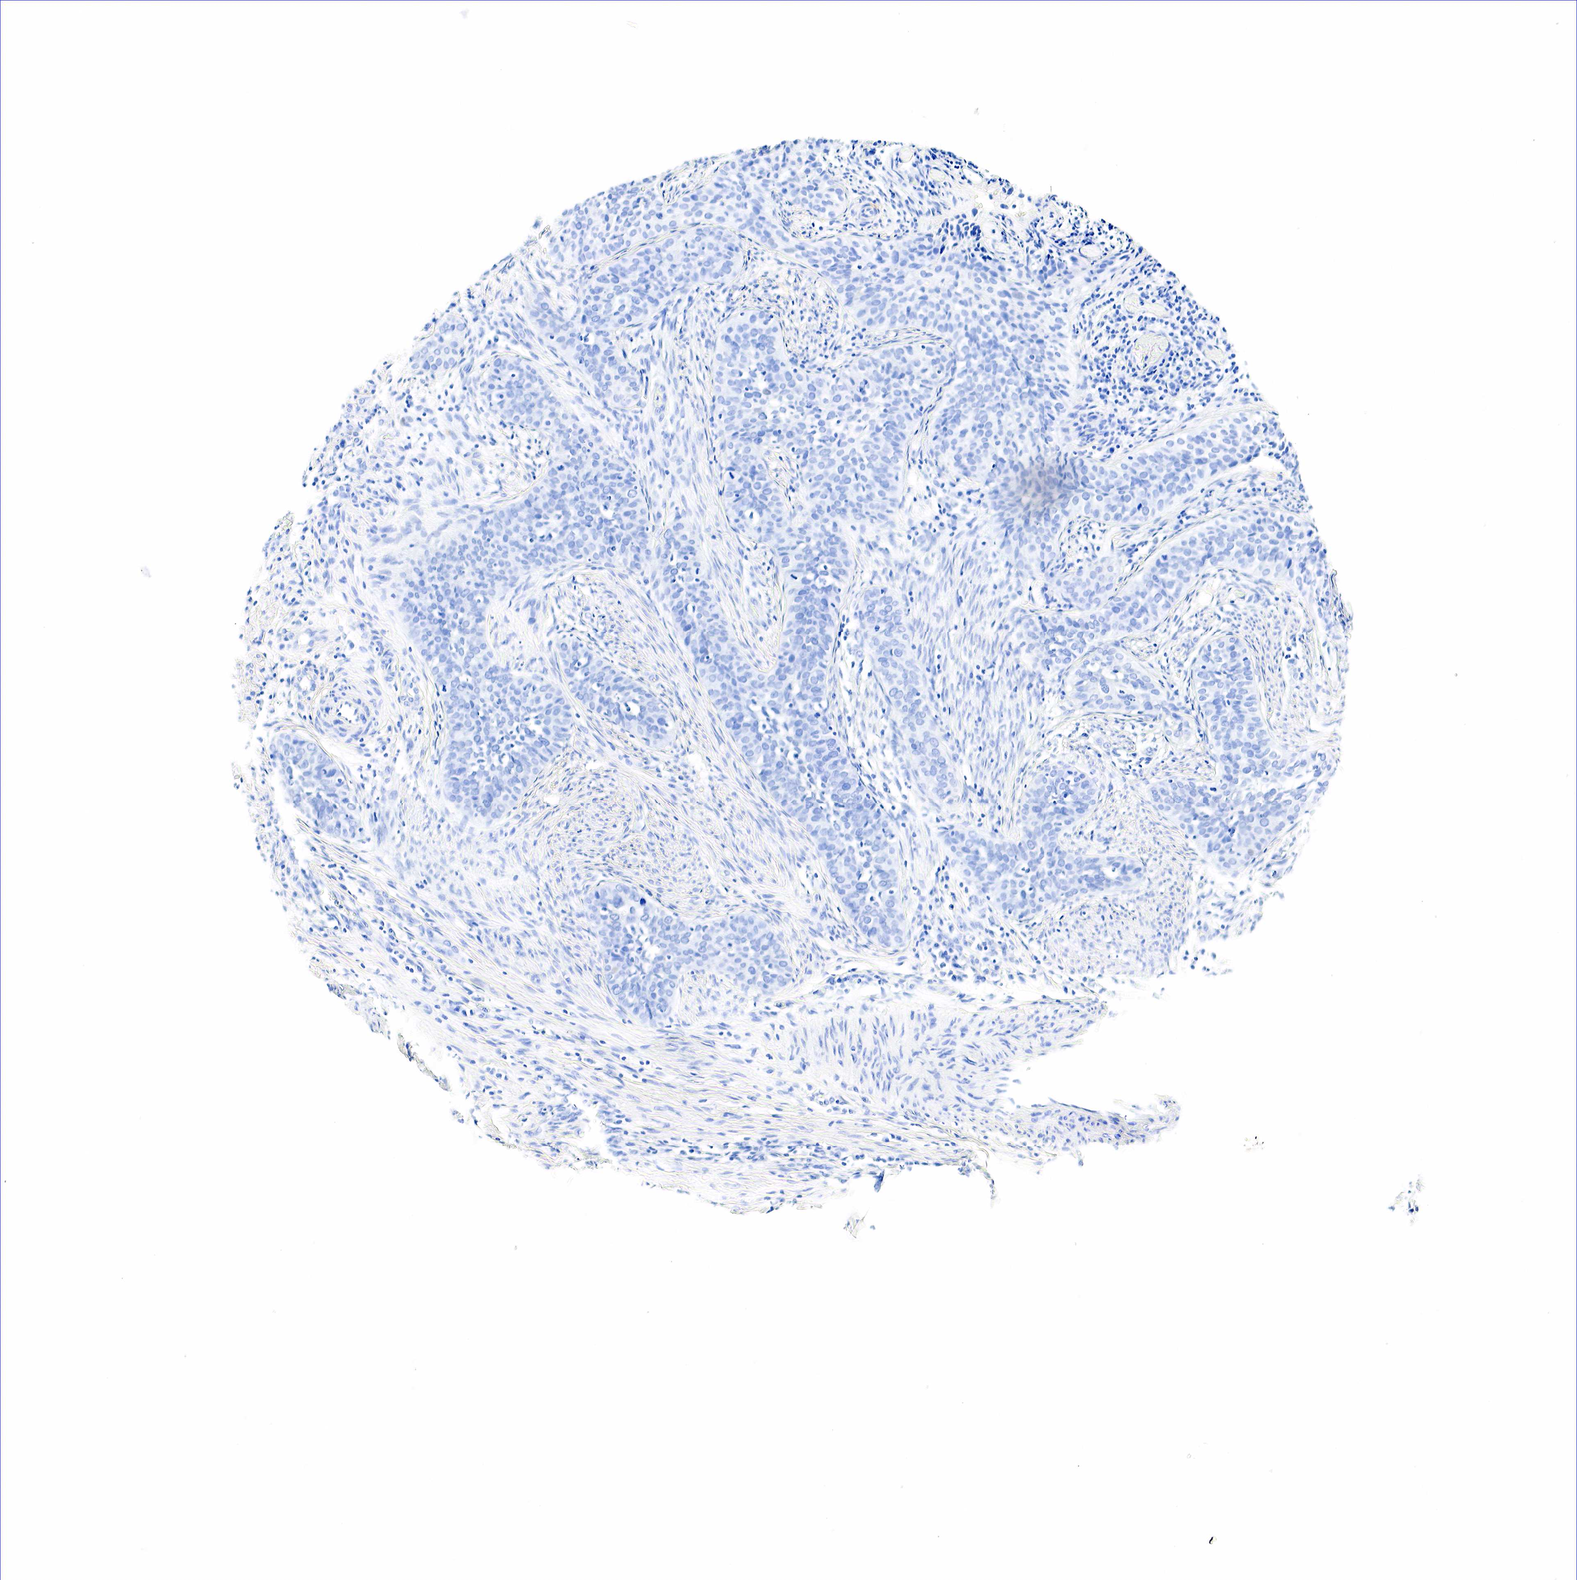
{"staining": {"intensity": "negative", "quantity": "none", "location": "none"}, "tissue": "cervical cancer", "cell_type": "Tumor cells", "image_type": "cancer", "snomed": [{"axis": "morphology", "description": "Squamous cell carcinoma, NOS"}, {"axis": "topography", "description": "Cervix"}], "caption": "Histopathology image shows no protein expression in tumor cells of cervical squamous cell carcinoma tissue.", "gene": "ACP3", "patient": {"sex": "female", "age": 31}}